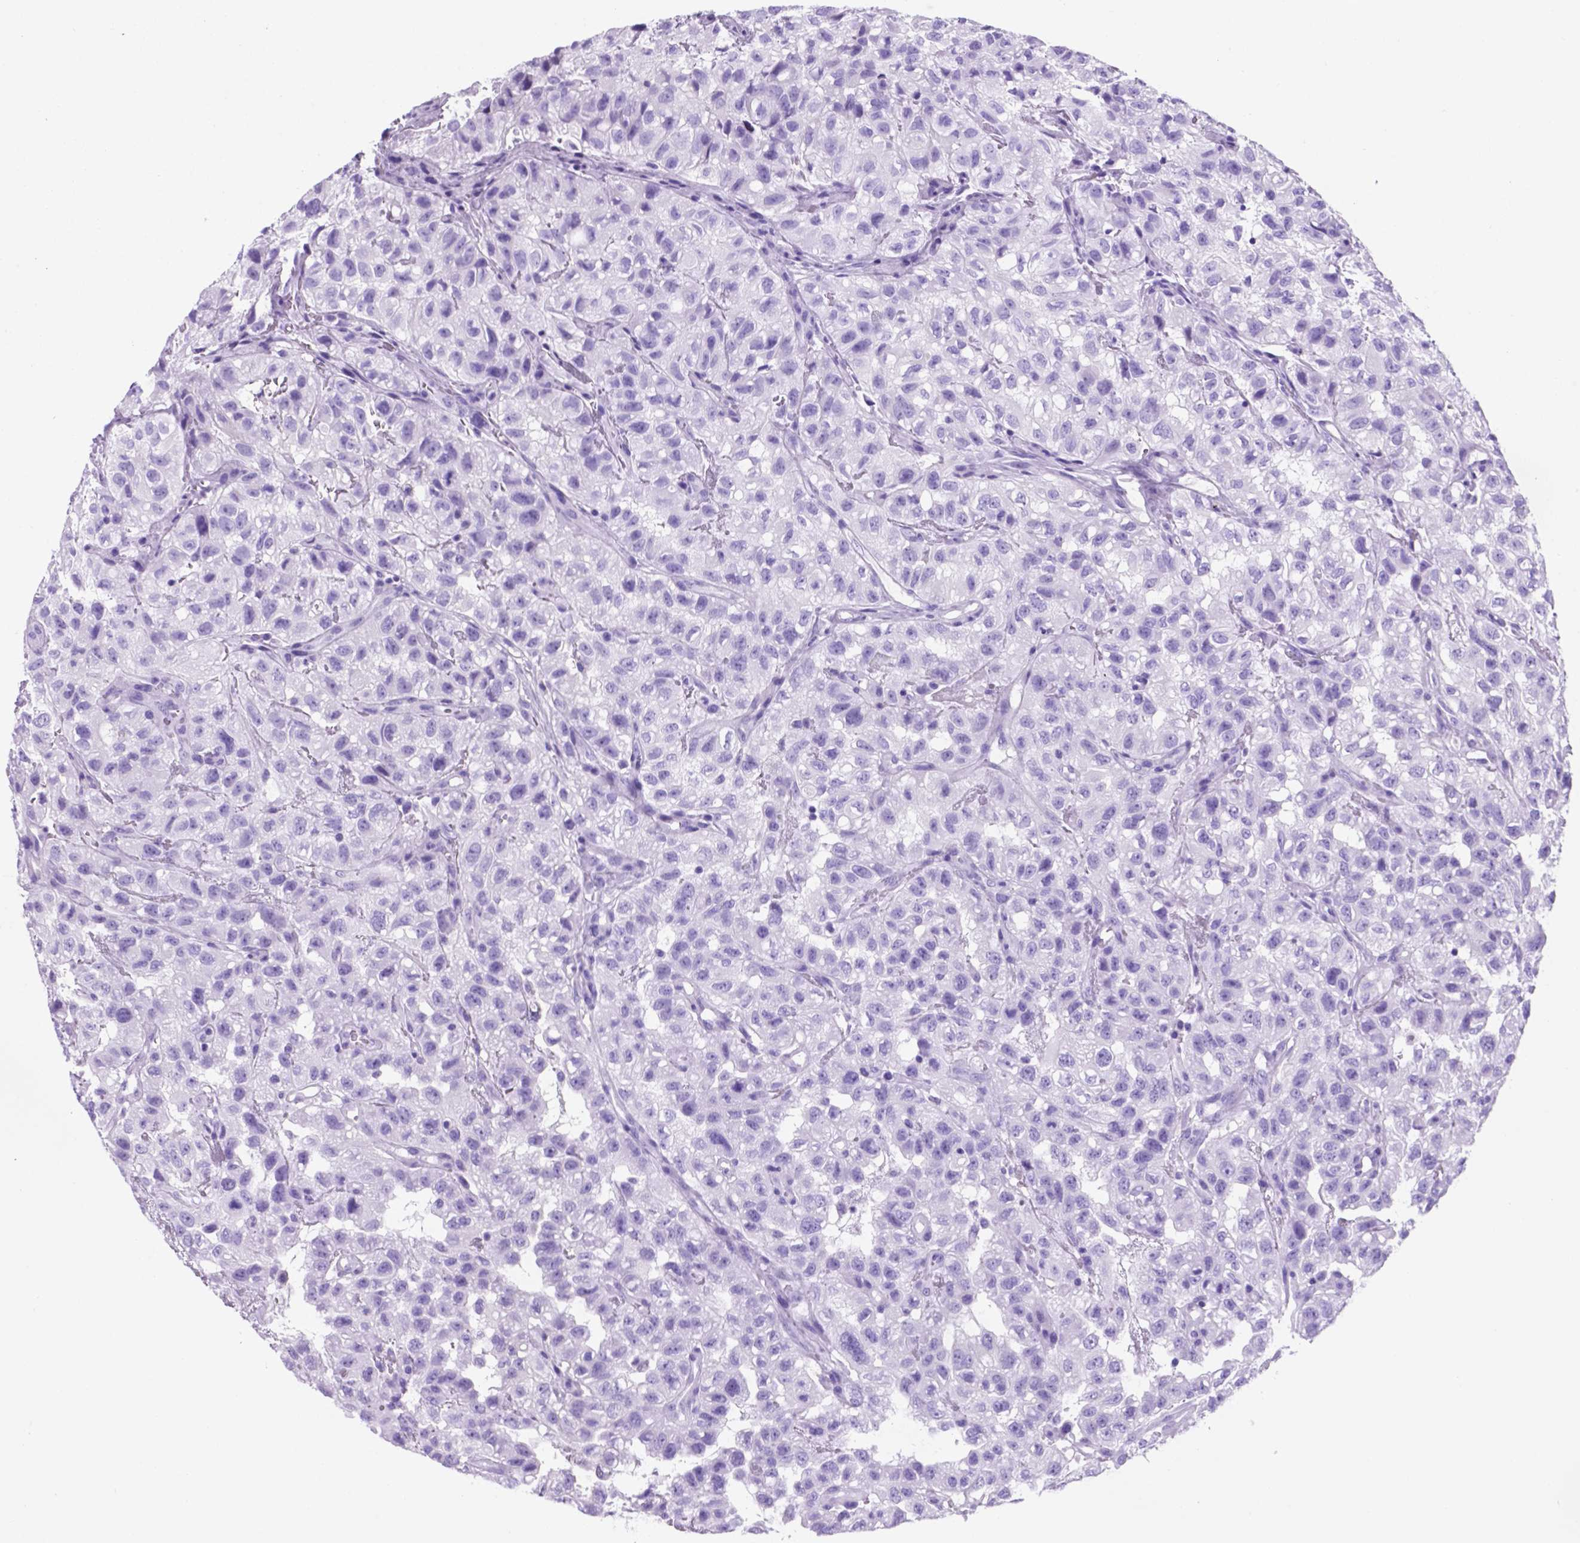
{"staining": {"intensity": "negative", "quantity": "none", "location": "none"}, "tissue": "renal cancer", "cell_type": "Tumor cells", "image_type": "cancer", "snomed": [{"axis": "morphology", "description": "Adenocarcinoma, NOS"}, {"axis": "topography", "description": "Kidney"}], "caption": "Tumor cells show no significant expression in renal cancer.", "gene": "C17orf107", "patient": {"sex": "male", "age": 64}}